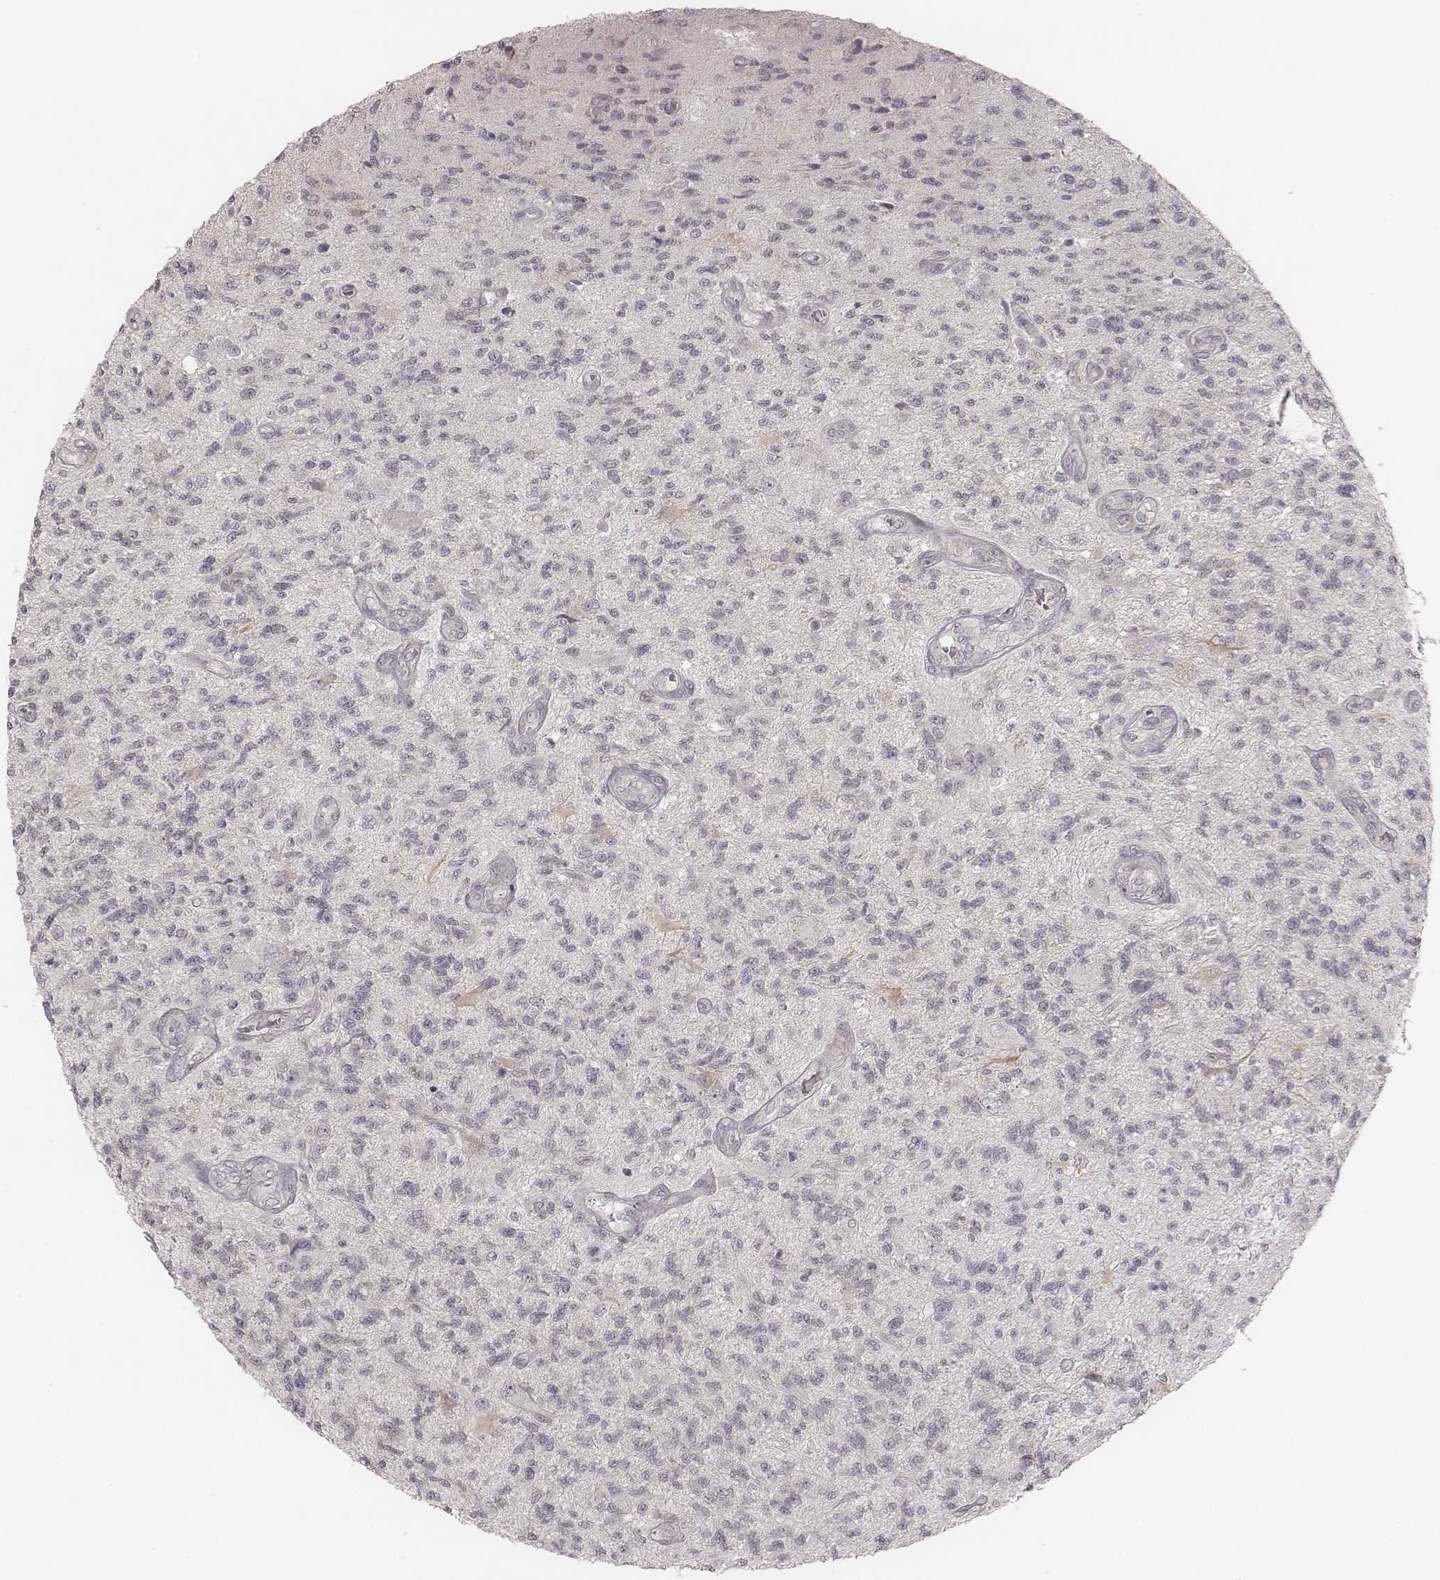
{"staining": {"intensity": "negative", "quantity": "none", "location": "none"}, "tissue": "glioma", "cell_type": "Tumor cells", "image_type": "cancer", "snomed": [{"axis": "morphology", "description": "Glioma, malignant, High grade"}, {"axis": "topography", "description": "Brain"}], "caption": "IHC of human malignant glioma (high-grade) exhibits no positivity in tumor cells.", "gene": "ACACB", "patient": {"sex": "male", "age": 56}}